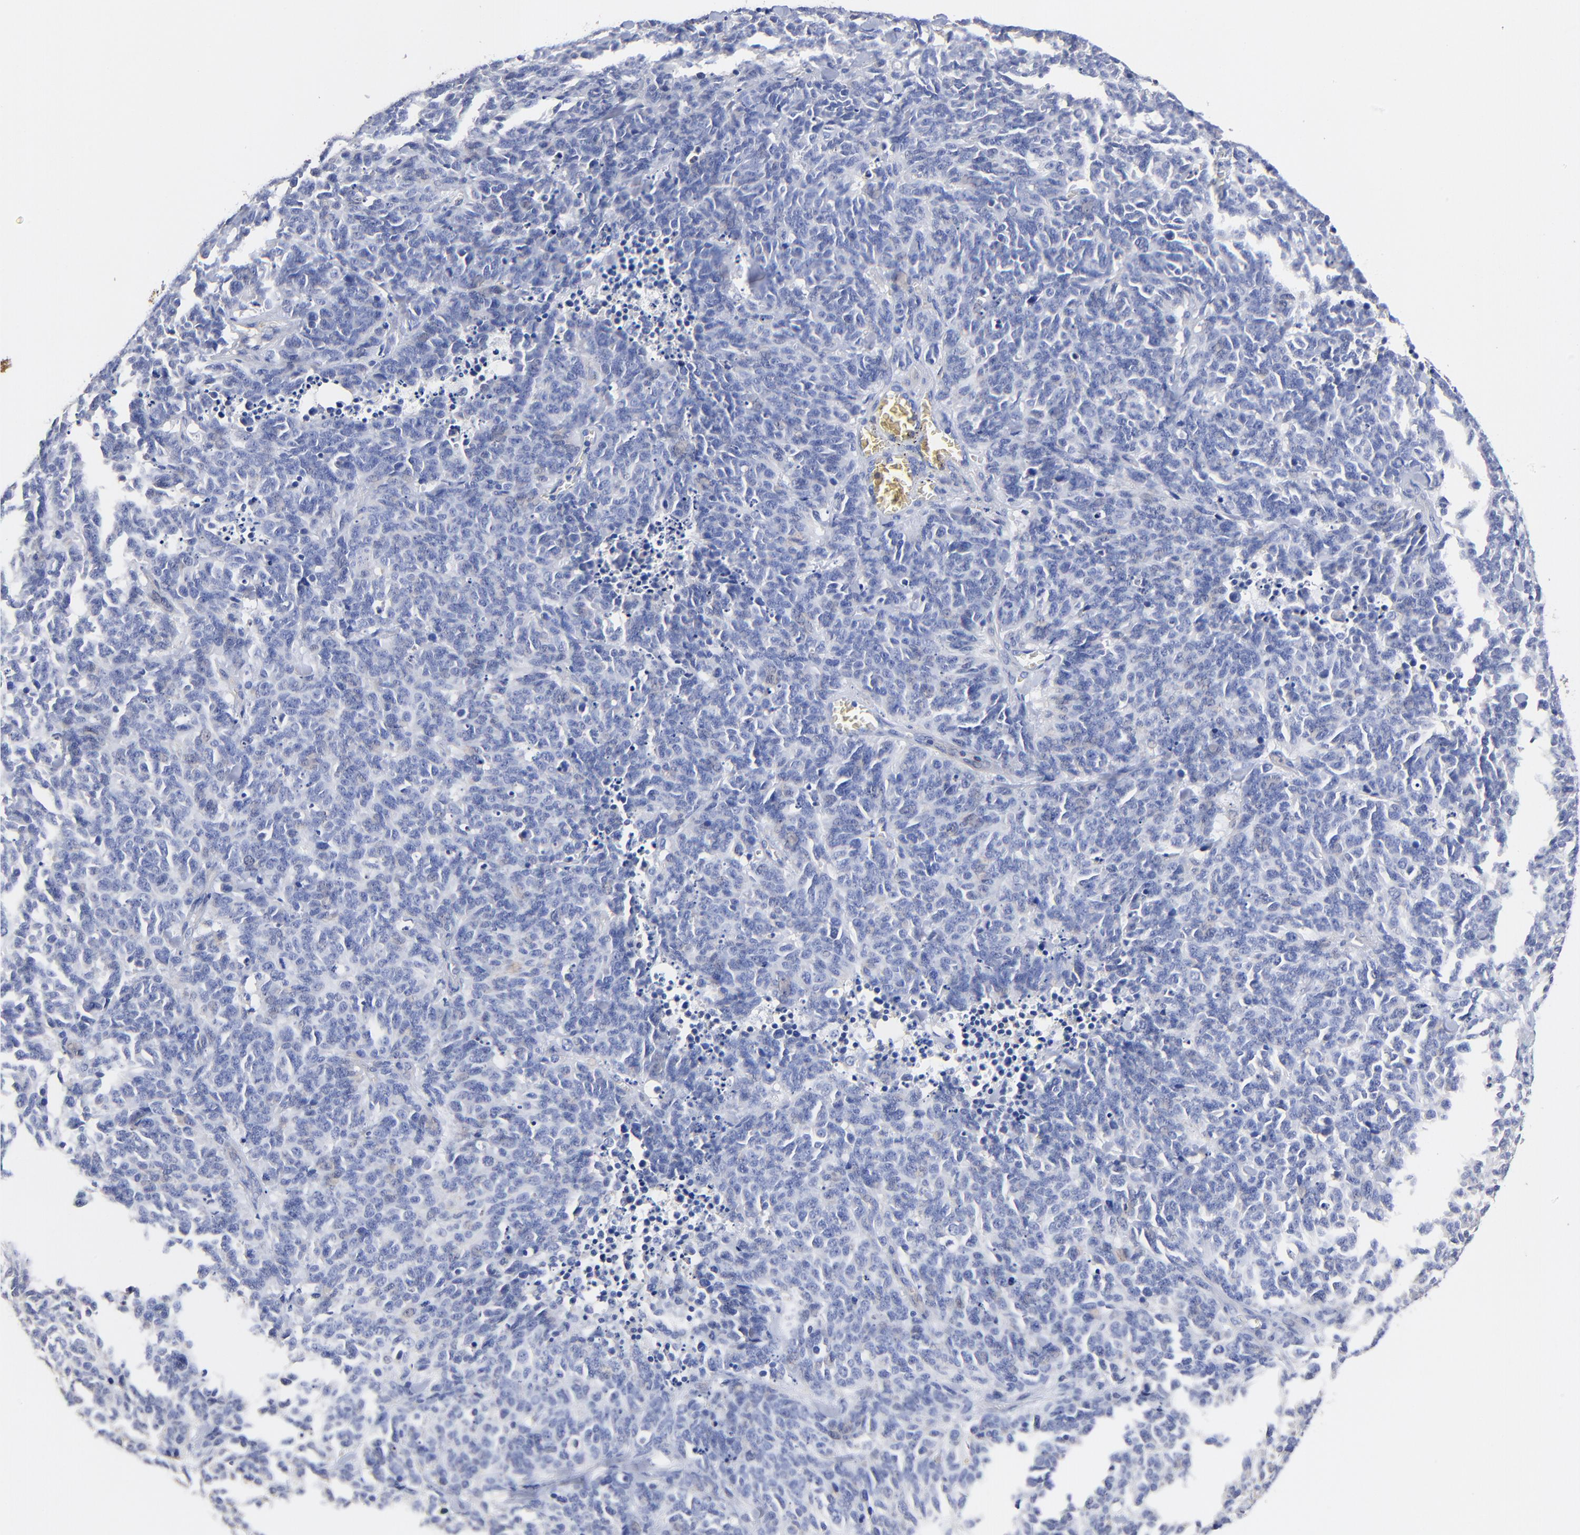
{"staining": {"intensity": "negative", "quantity": "none", "location": "none"}, "tissue": "lung cancer", "cell_type": "Tumor cells", "image_type": "cancer", "snomed": [{"axis": "morphology", "description": "Neoplasm, malignant, NOS"}, {"axis": "topography", "description": "Lung"}], "caption": "Lung cancer (neoplasm (malignant)) was stained to show a protein in brown. There is no significant positivity in tumor cells. Brightfield microscopy of immunohistochemistry (IHC) stained with DAB (brown) and hematoxylin (blue), captured at high magnification.", "gene": "TAGLN2", "patient": {"sex": "female", "age": 58}}